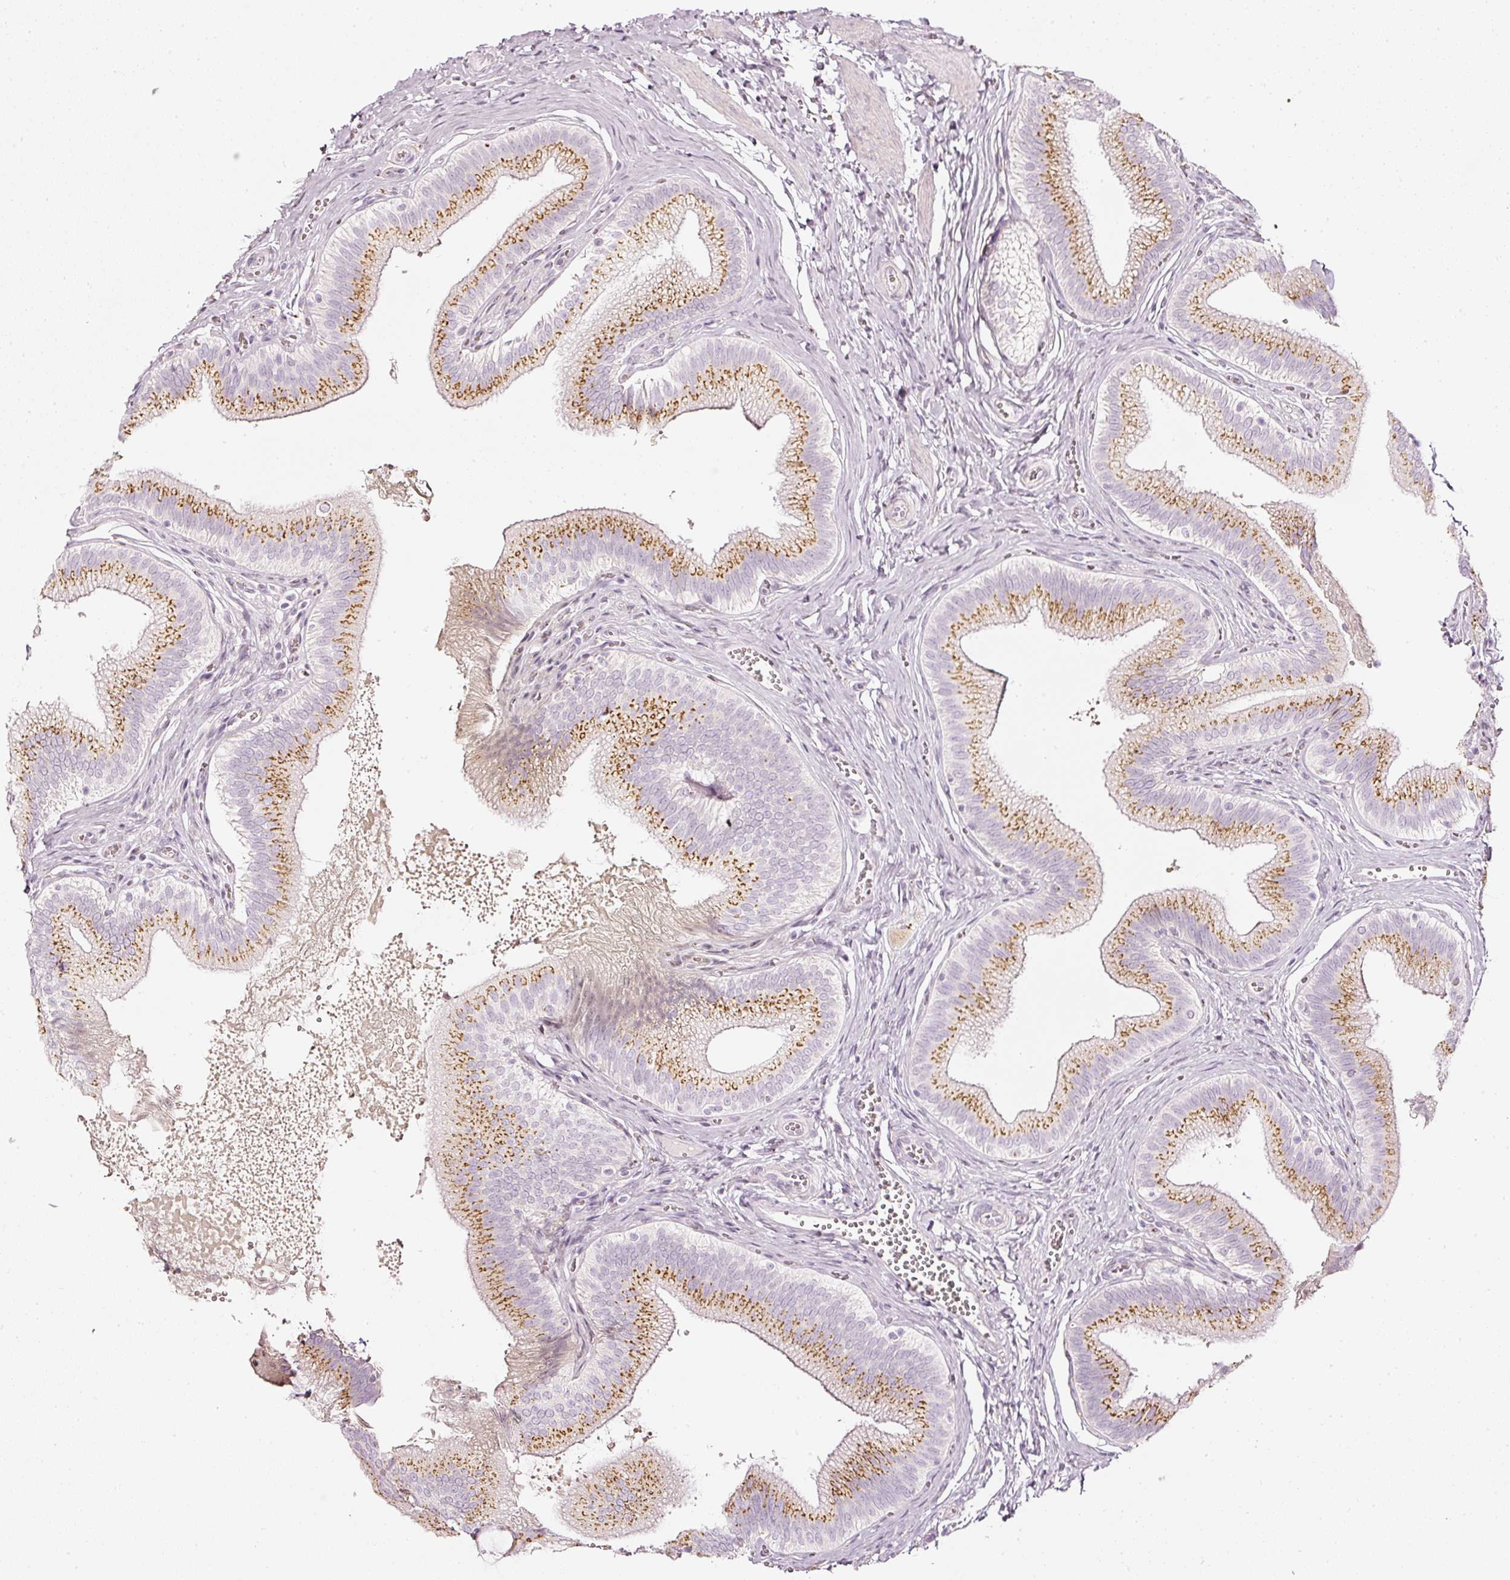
{"staining": {"intensity": "moderate", "quantity": ">75%", "location": "cytoplasmic/membranous"}, "tissue": "gallbladder", "cell_type": "Glandular cells", "image_type": "normal", "snomed": [{"axis": "morphology", "description": "Normal tissue, NOS"}, {"axis": "topography", "description": "Gallbladder"}], "caption": "Immunohistochemical staining of unremarkable gallbladder shows medium levels of moderate cytoplasmic/membranous expression in about >75% of glandular cells. (DAB = brown stain, brightfield microscopy at high magnification).", "gene": "SDF4", "patient": {"sex": "male", "age": 17}}